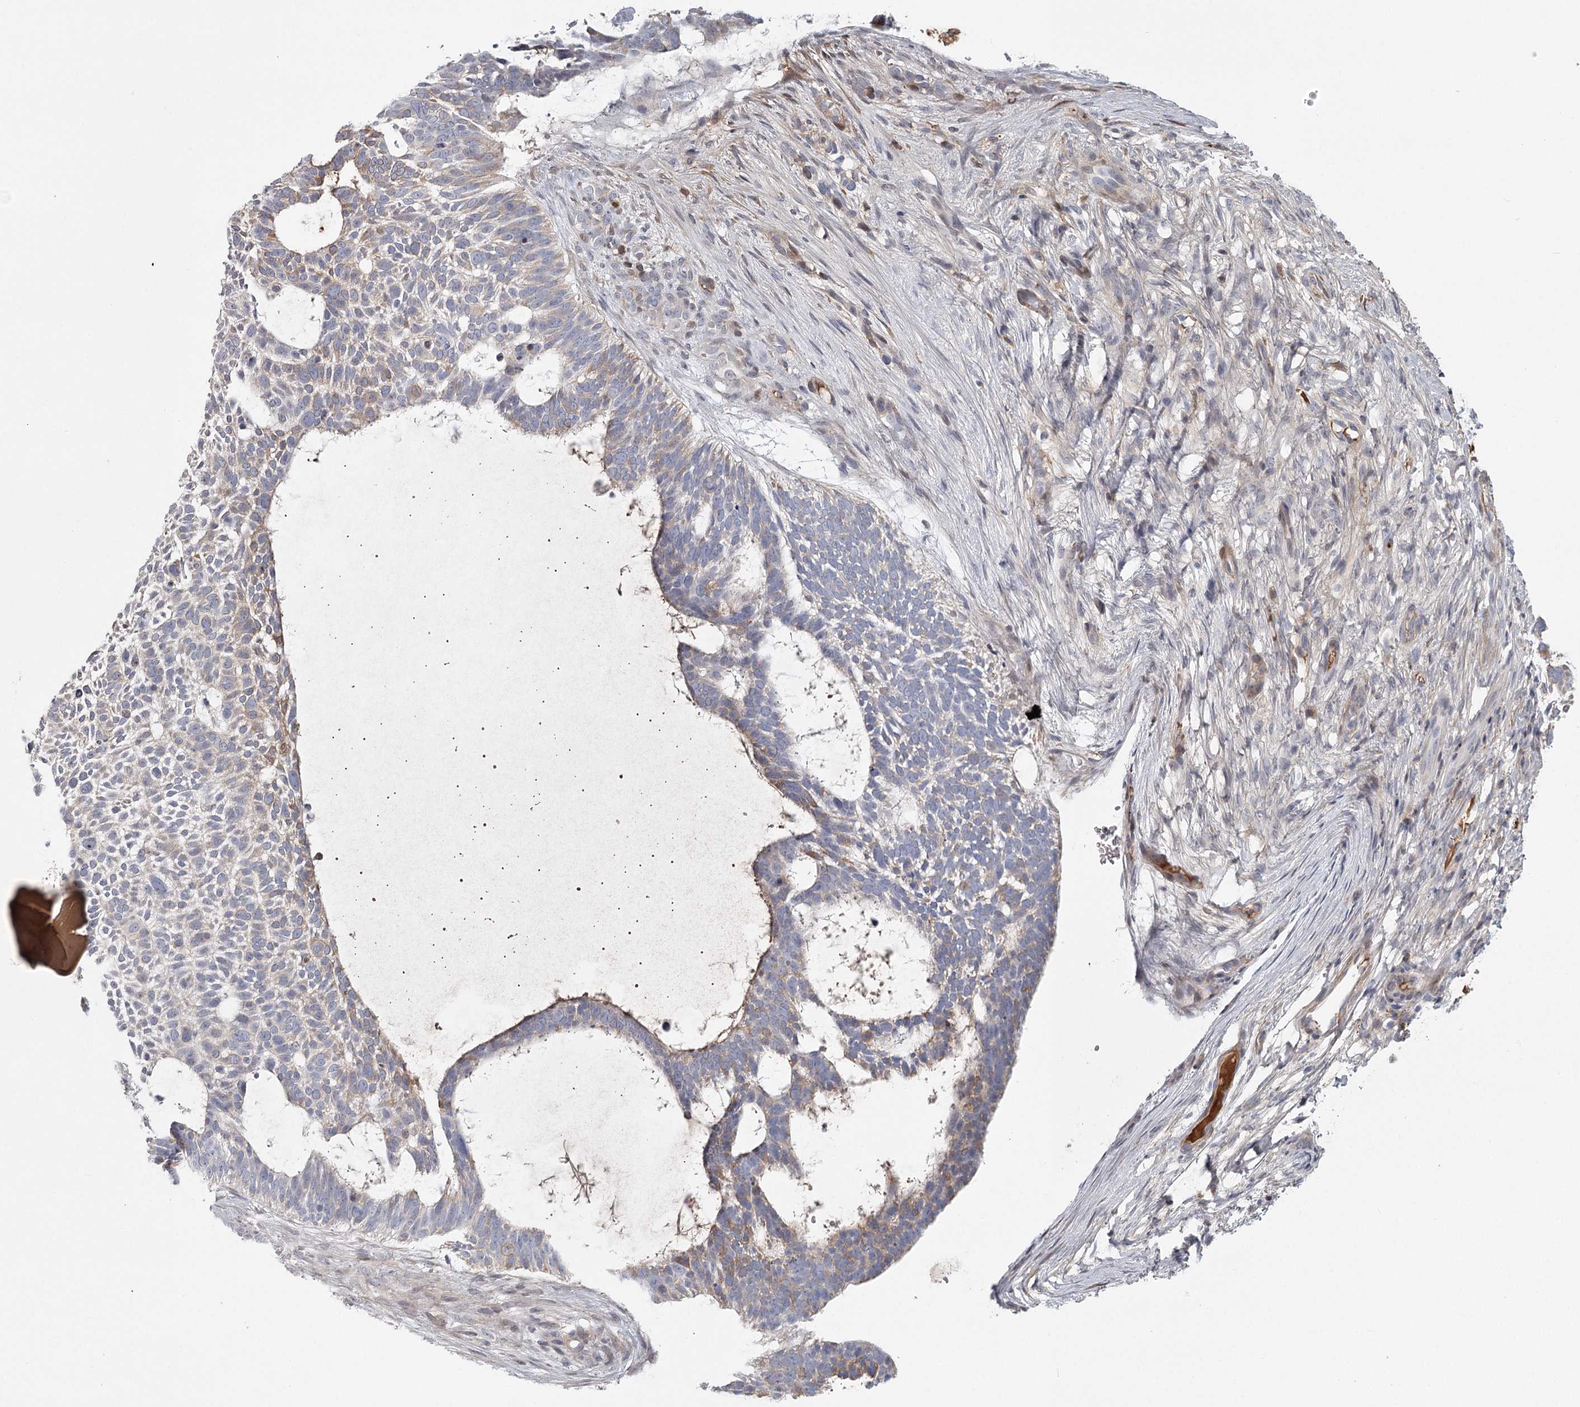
{"staining": {"intensity": "moderate", "quantity": "<25%", "location": "cytoplasmic/membranous"}, "tissue": "skin cancer", "cell_type": "Tumor cells", "image_type": "cancer", "snomed": [{"axis": "morphology", "description": "Basal cell carcinoma"}, {"axis": "topography", "description": "Skin"}], "caption": "This is a histology image of IHC staining of skin cancer (basal cell carcinoma), which shows moderate expression in the cytoplasmic/membranous of tumor cells.", "gene": "DHRS9", "patient": {"sex": "male", "age": 88}}